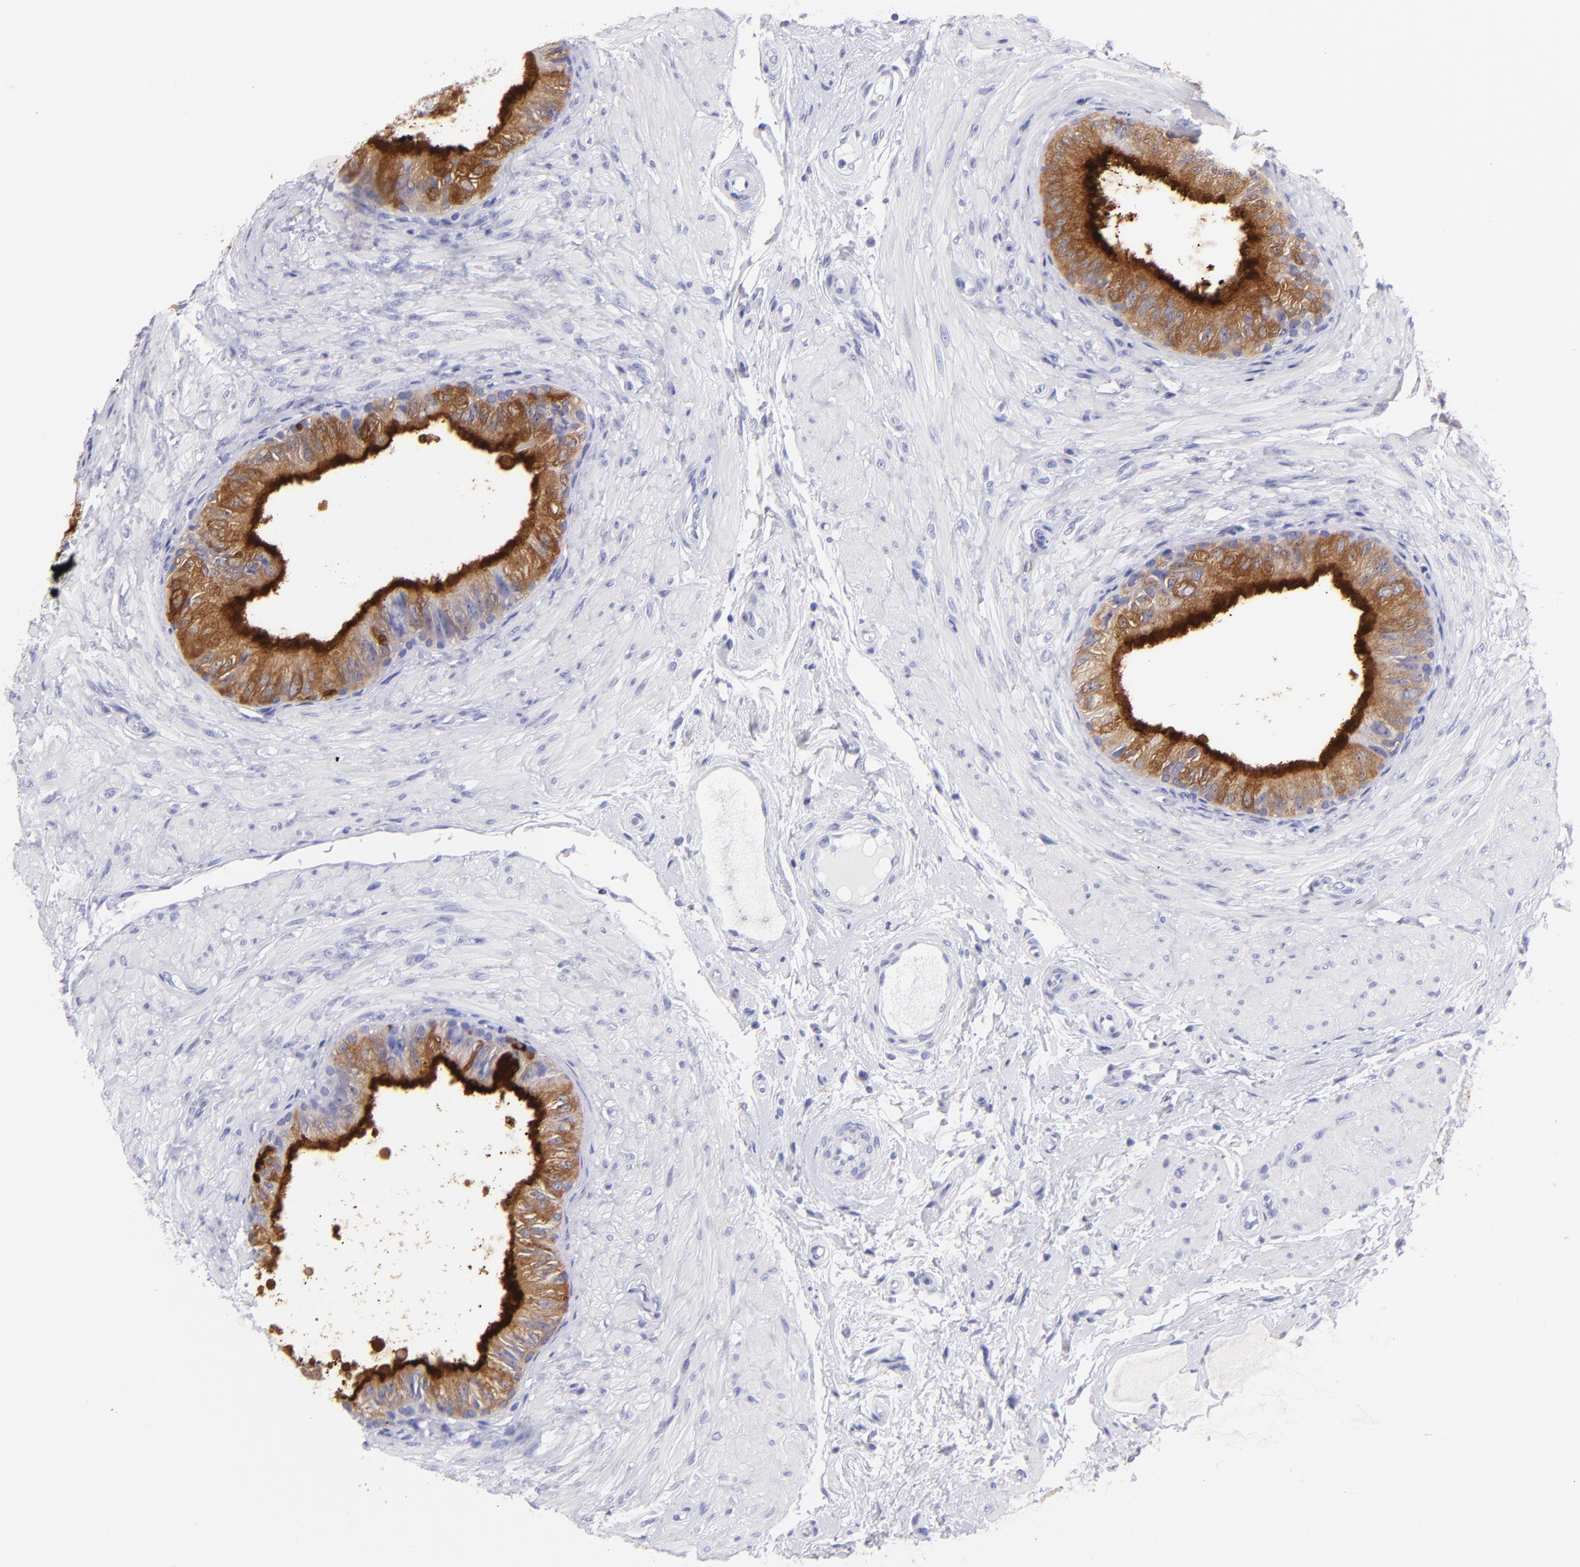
{"staining": {"intensity": "strong", "quantity": ">75%", "location": "cytoplasmic/membranous"}, "tissue": "epididymis", "cell_type": "Glandular cells", "image_type": "normal", "snomed": [{"axis": "morphology", "description": "Normal tissue, NOS"}, {"axis": "topography", "description": "Epididymis"}], "caption": "Epididymis stained with DAB immunohistochemistry displays high levels of strong cytoplasmic/membranous positivity in about >75% of glandular cells. (Stains: DAB in brown, nuclei in blue, Microscopy: brightfield microscopy at high magnification).", "gene": "PIP", "patient": {"sex": "male", "age": 68}}